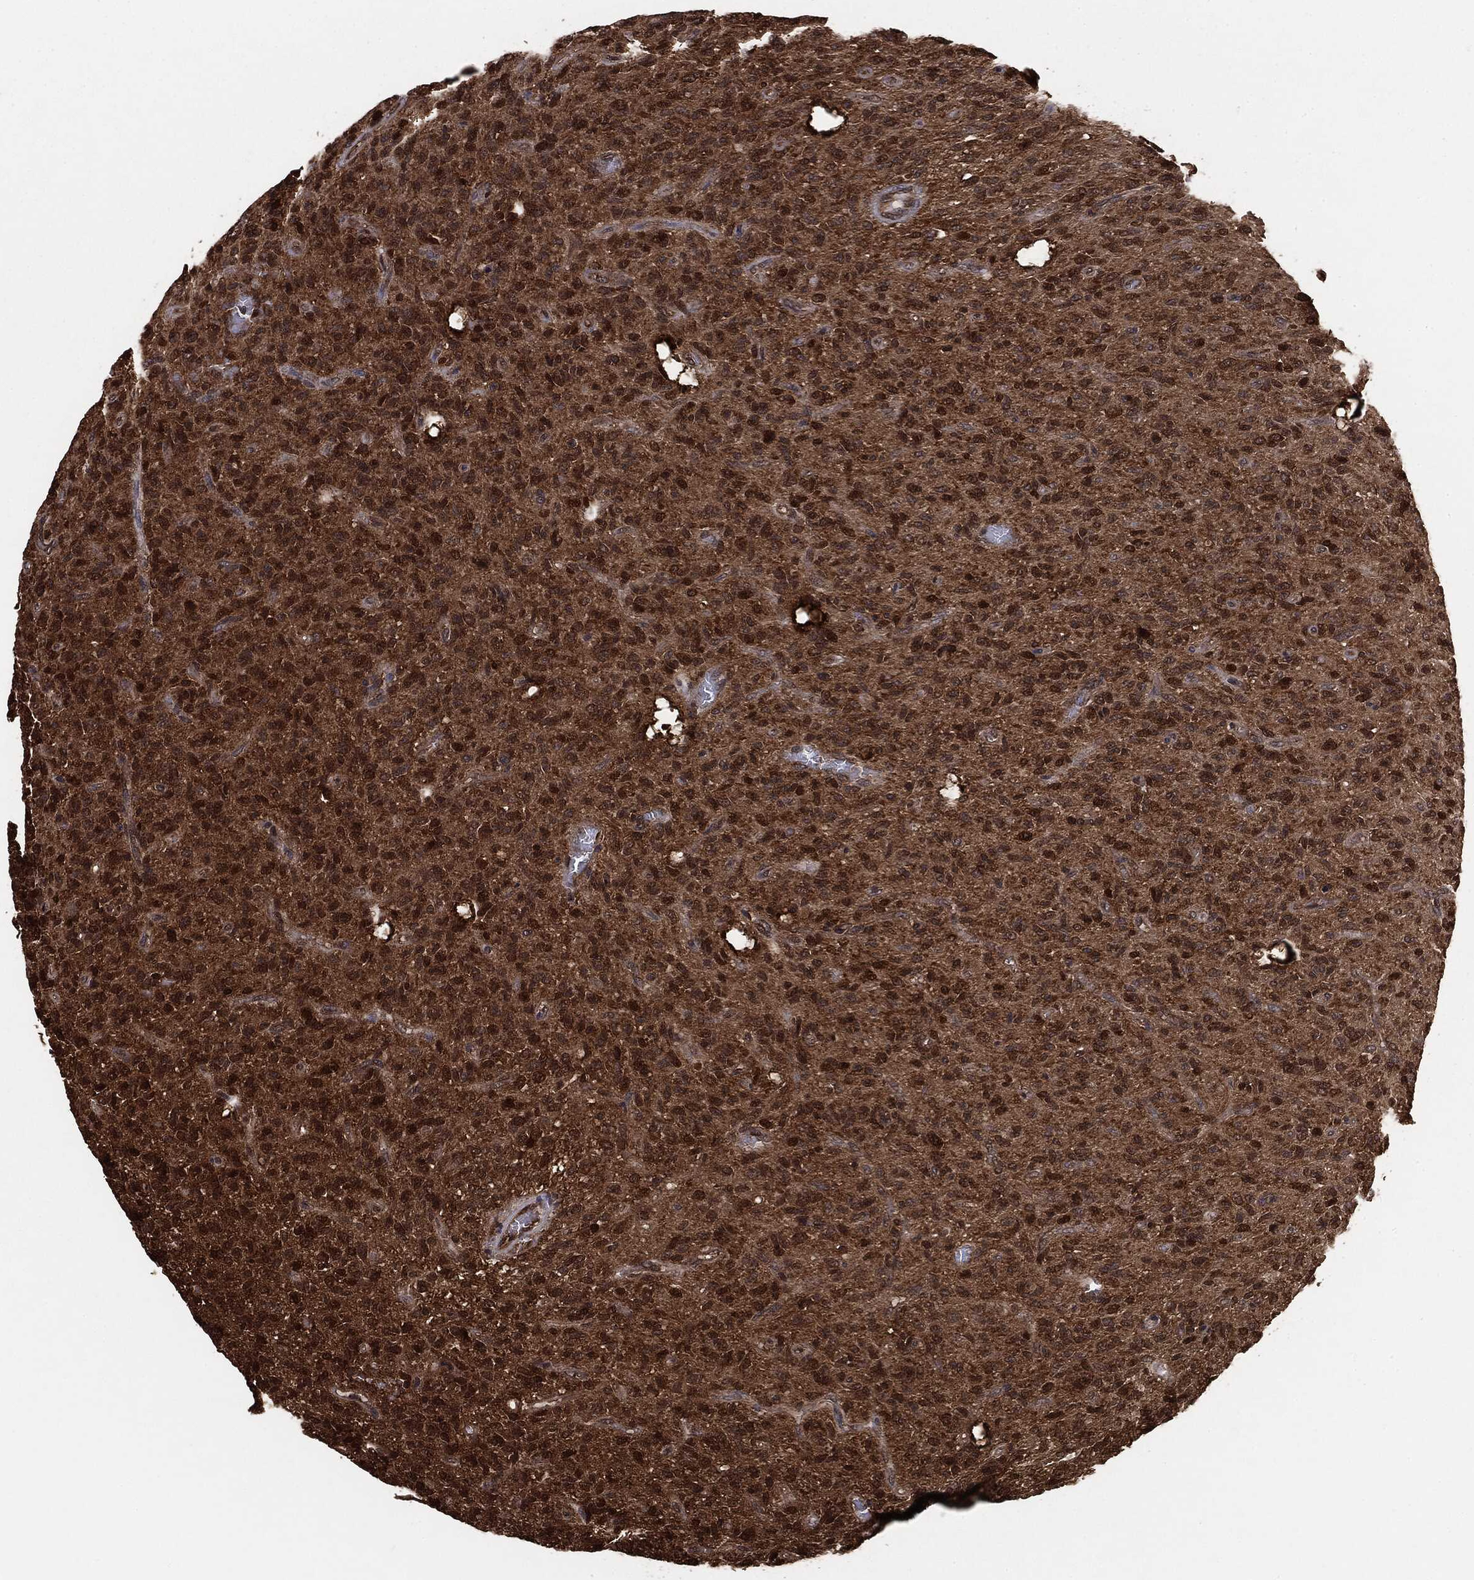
{"staining": {"intensity": "strong", "quantity": ">75%", "location": "cytoplasmic/membranous"}, "tissue": "glioma", "cell_type": "Tumor cells", "image_type": "cancer", "snomed": [{"axis": "morphology", "description": "Glioma, malignant, High grade"}, {"axis": "topography", "description": "Brain"}], "caption": "The micrograph exhibits staining of high-grade glioma (malignant), revealing strong cytoplasmic/membranous protein staining (brown color) within tumor cells.", "gene": "NME1", "patient": {"sex": "male", "age": 64}}